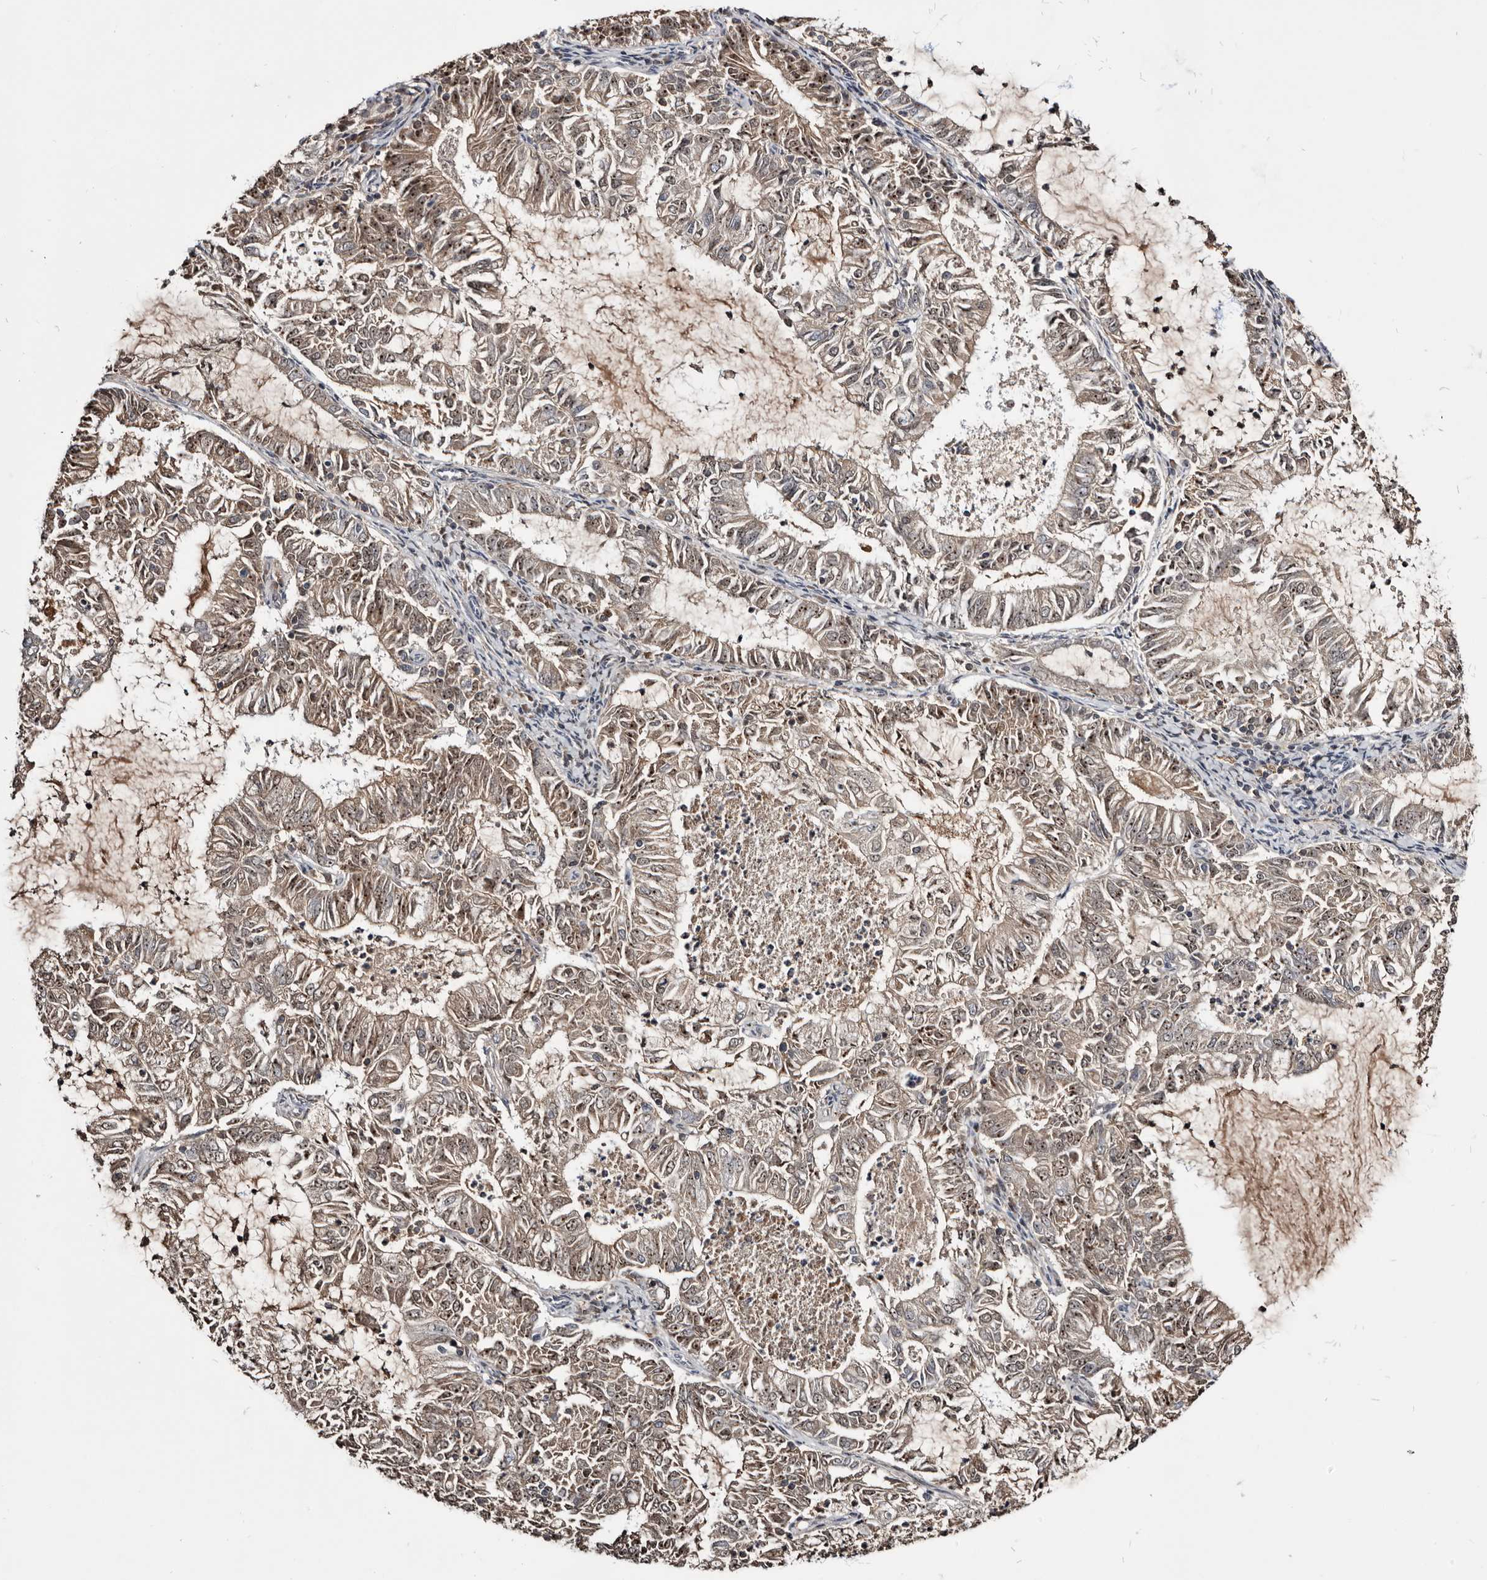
{"staining": {"intensity": "weak", "quantity": ">75%", "location": "cytoplasmic/membranous"}, "tissue": "endometrial cancer", "cell_type": "Tumor cells", "image_type": "cancer", "snomed": [{"axis": "morphology", "description": "Adenocarcinoma, NOS"}, {"axis": "topography", "description": "Endometrium"}], "caption": "Tumor cells demonstrate weak cytoplasmic/membranous staining in approximately >75% of cells in endometrial cancer.", "gene": "TTC39A", "patient": {"sex": "female", "age": 57}}